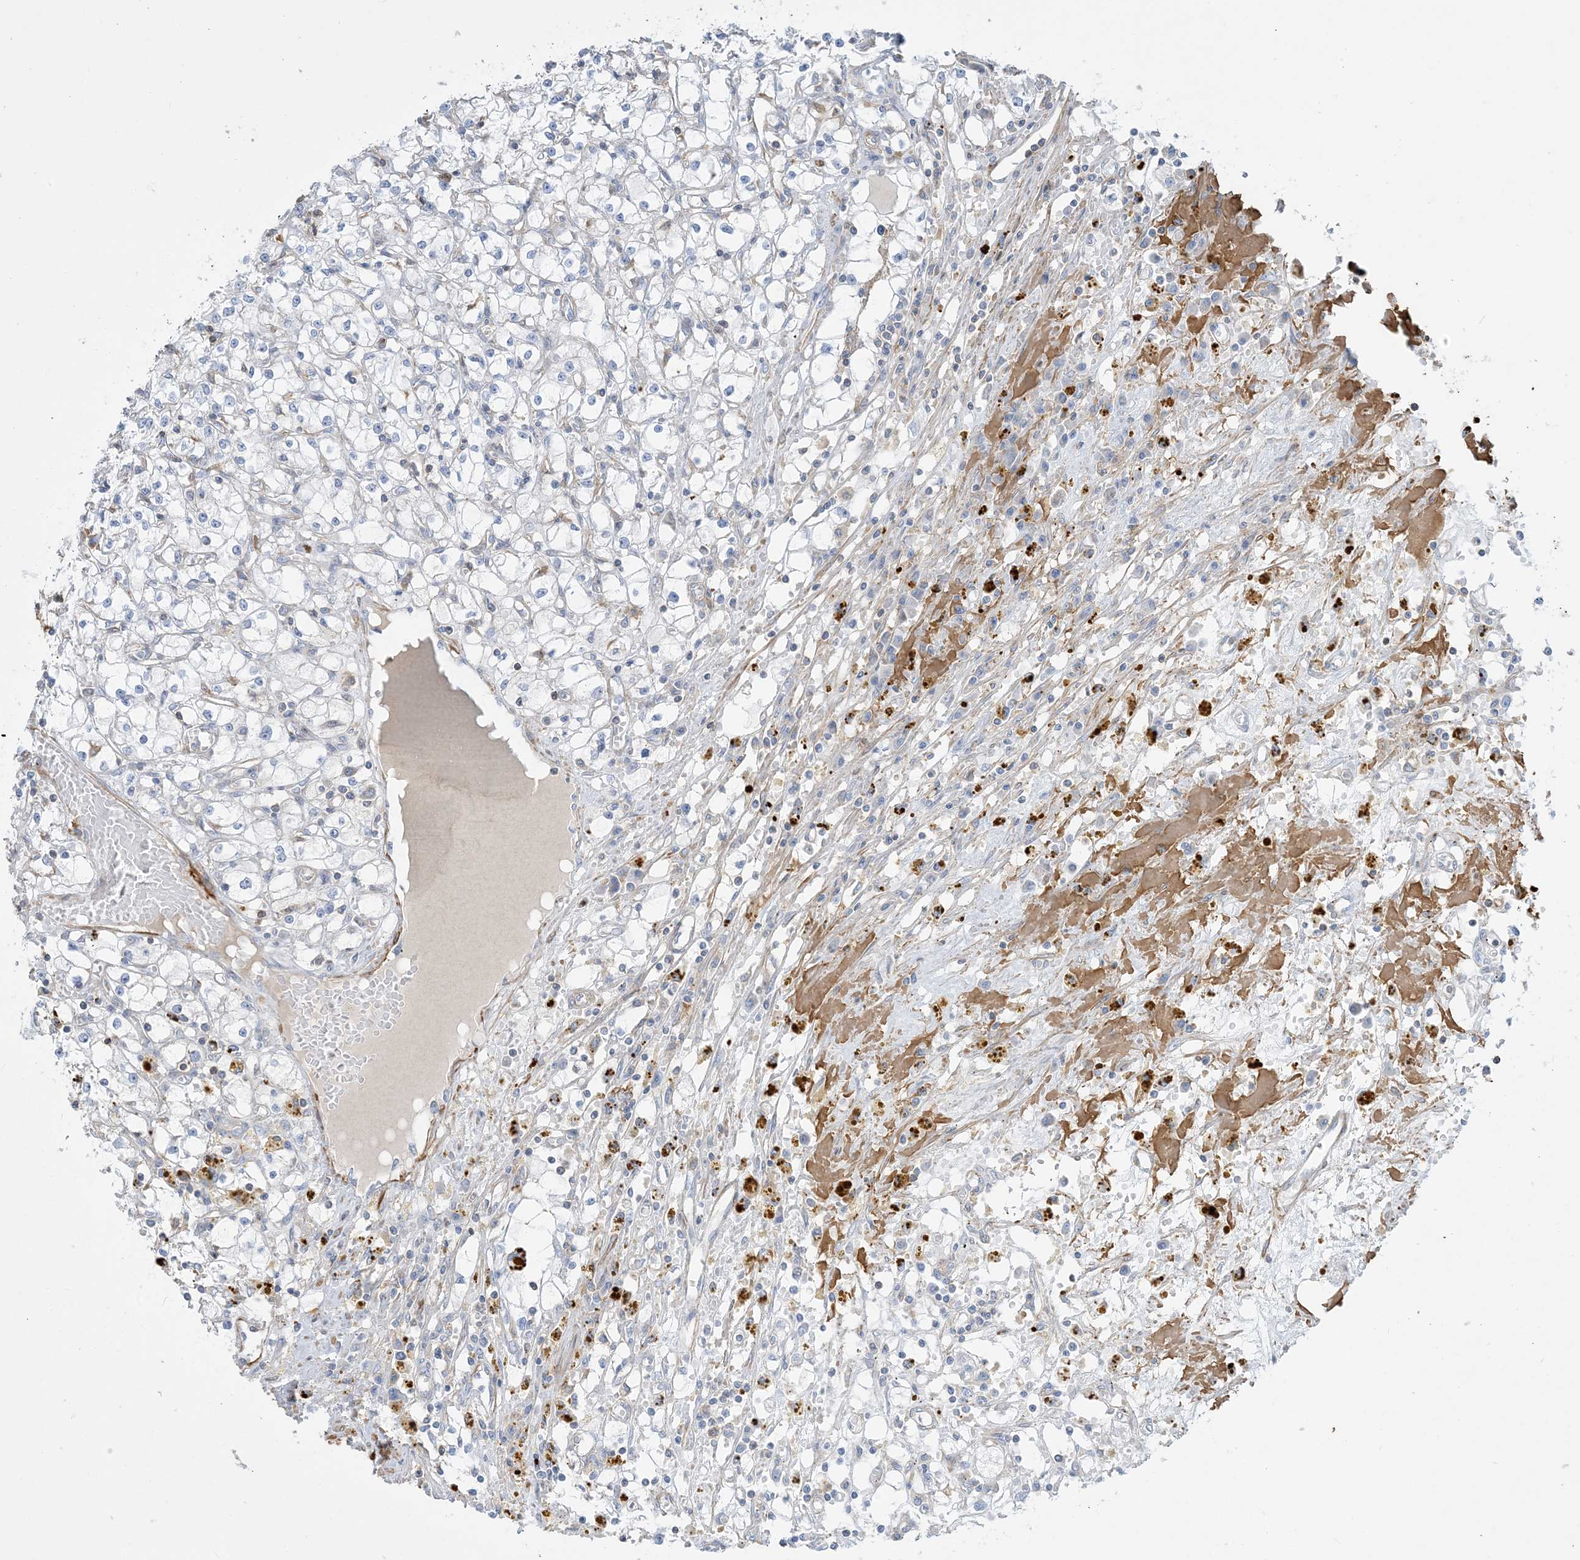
{"staining": {"intensity": "negative", "quantity": "none", "location": "none"}, "tissue": "renal cancer", "cell_type": "Tumor cells", "image_type": "cancer", "snomed": [{"axis": "morphology", "description": "Adenocarcinoma, NOS"}, {"axis": "topography", "description": "Kidney"}], "caption": "Tumor cells are negative for protein expression in human adenocarcinoma (renal).", "gene": "GTF3C2", "patient": {"sex": "male", "age": 56}}